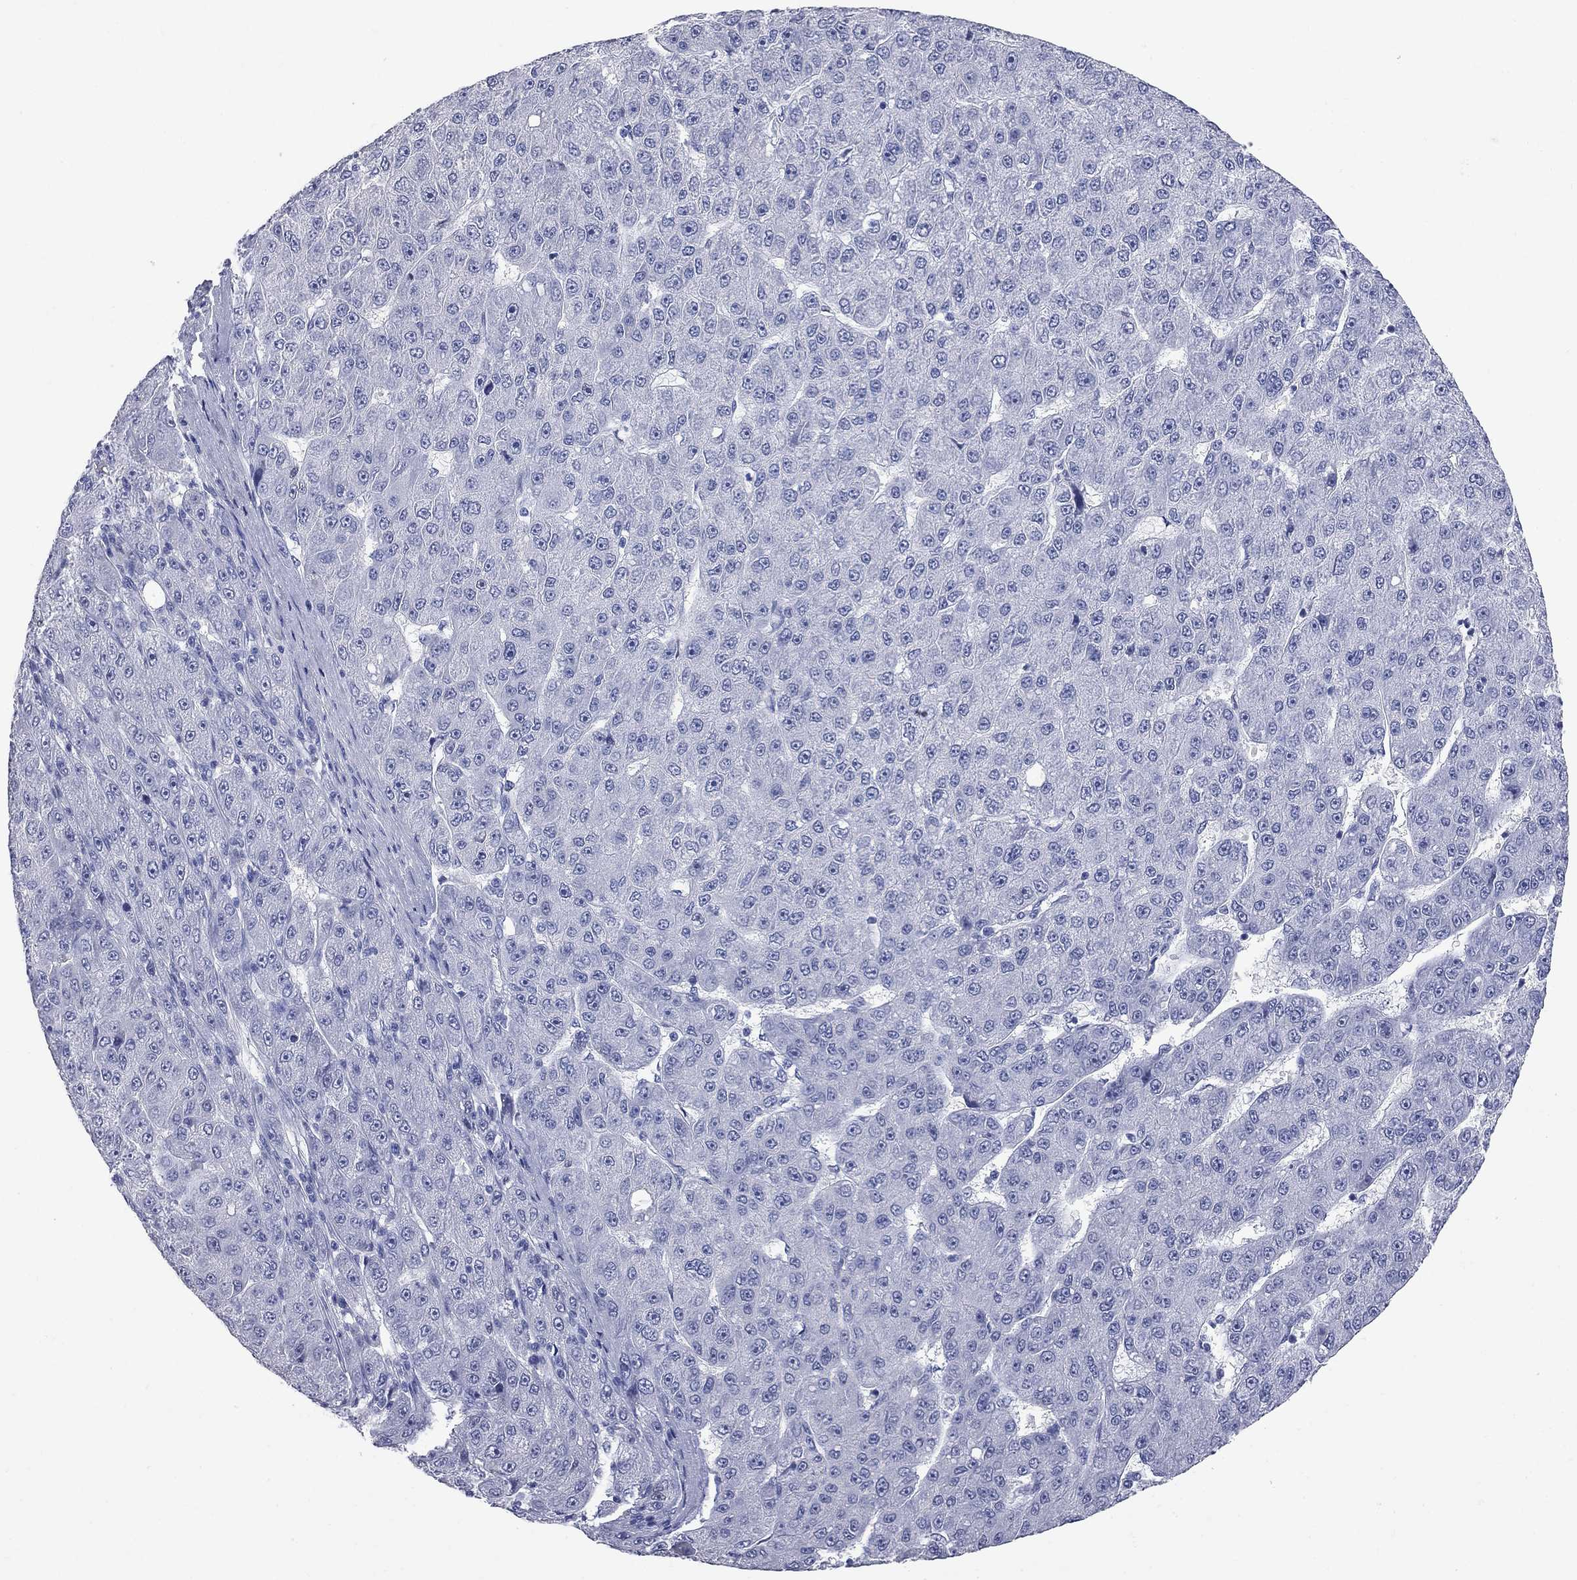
{"staining": {"intensity": "negative", "quantity": "none", "location": "none"}, "tissue": "liver cancer", "cell_type": "Tumor cells", "image_type": "cancer", "snomed": [{"axis": "morphology", "description": "Carcinoma, Hepatocellular, NOS"}, {"axis": "topography", "description": "Liver"}], "caption": "The image exhibits no staining of tumor cells in liver cancer (hepatocellular carcinoma).", "gene": "FAM221B", "patient": {"sex": "male", "age": 67}}